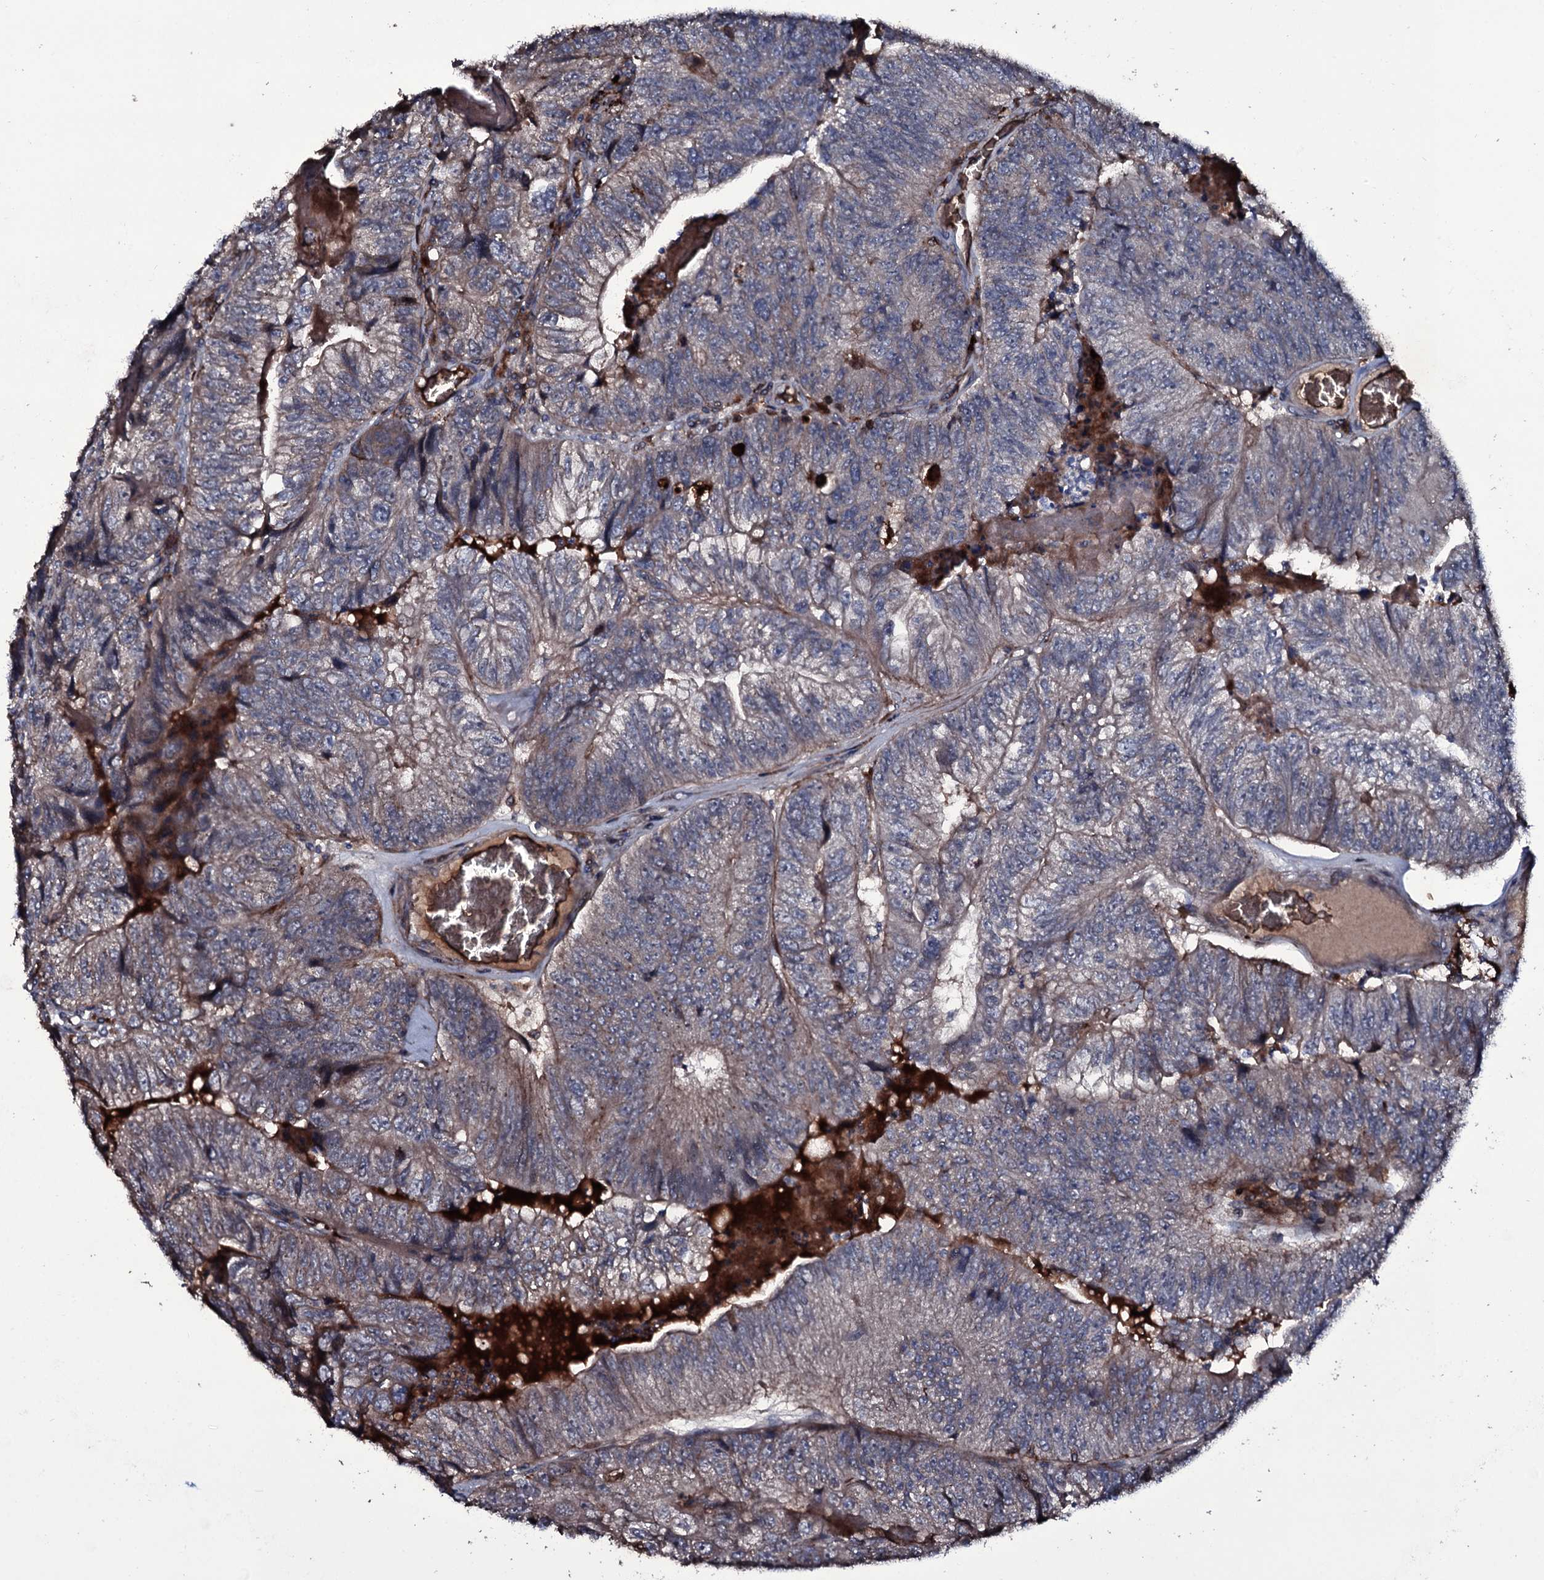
{"staining": {"intensity": "weak", "quantity": "<25%", "location": "cytoplasmic/membranous"}, "tissue": "colorectal cancer", "cell_type": "Tumor cells", "image_type": "cancer", "snomed": [{"axis": "morphology", "description": "Adenocarcinoma, NOS"}, {"axis": "topography", "description": "Colon"}], "caption": "A histopathology image of human colorectal cancer is negative for staining in tumor cells. (DAB (3,3'-diaminobenzidine) IHC, high magnification).", "gene": "ZSWIM8", "patient": {"sex": "female", "age": 67}}